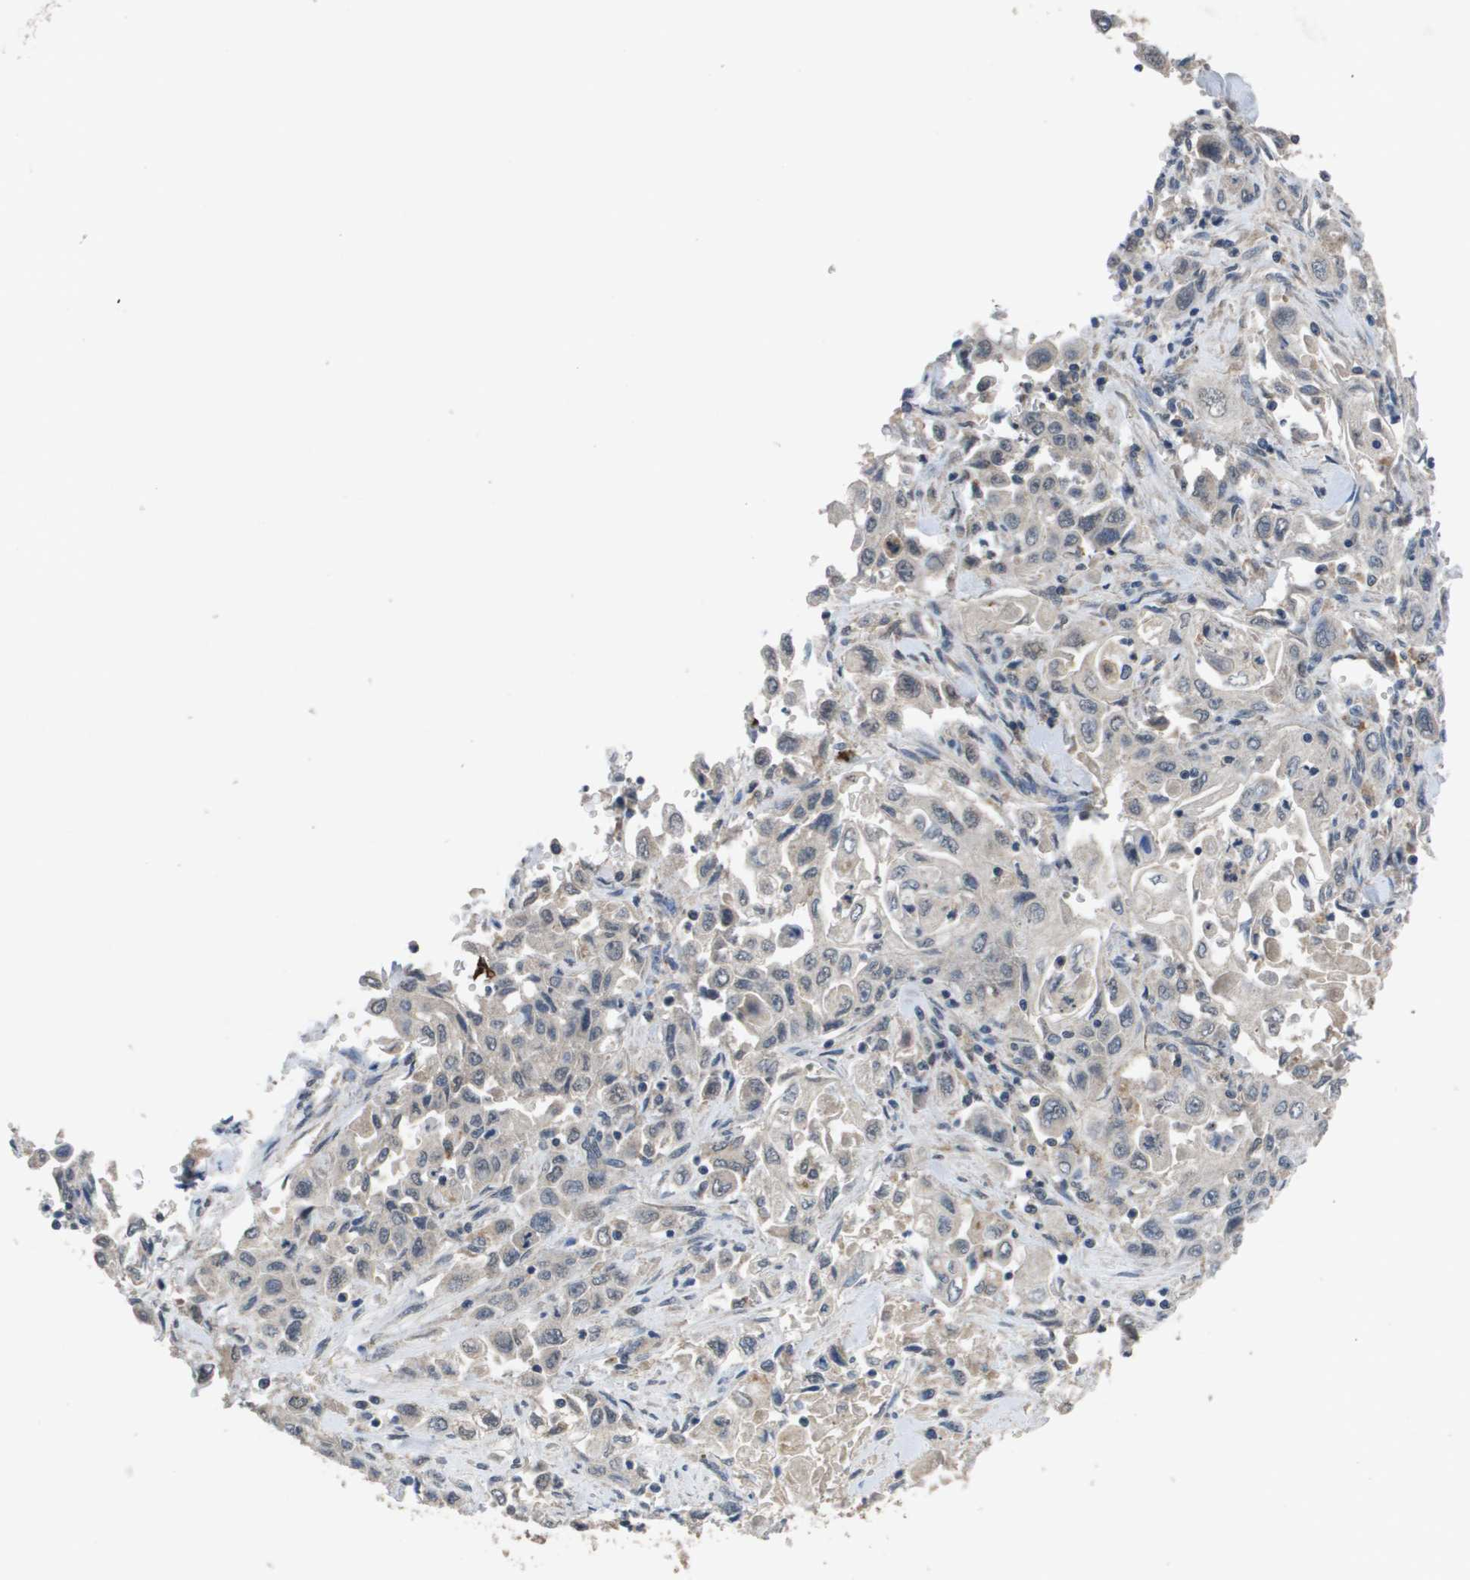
{"staining": {"intensity": "weak", "quantity": ">75%", "location": "cytoplasmic/membranous"}, "tissue": "pancreatic cancer", "cell_type": "Tumor cells", "image_type": "cancer", "snomed": [{"axis": "morphology", "description": "Adenocarcinoma, NOS"}, {"axis": "topography", "description": "Pancreas"}], "caption": "The immunohistochemical stain shows weak cytoplasmic/membranous staining in tumor cells of pancreatic cancer (adenocarcinoma) tissue.", "gene": "PROC", "patient": {"sex": "male", "age": 70}}